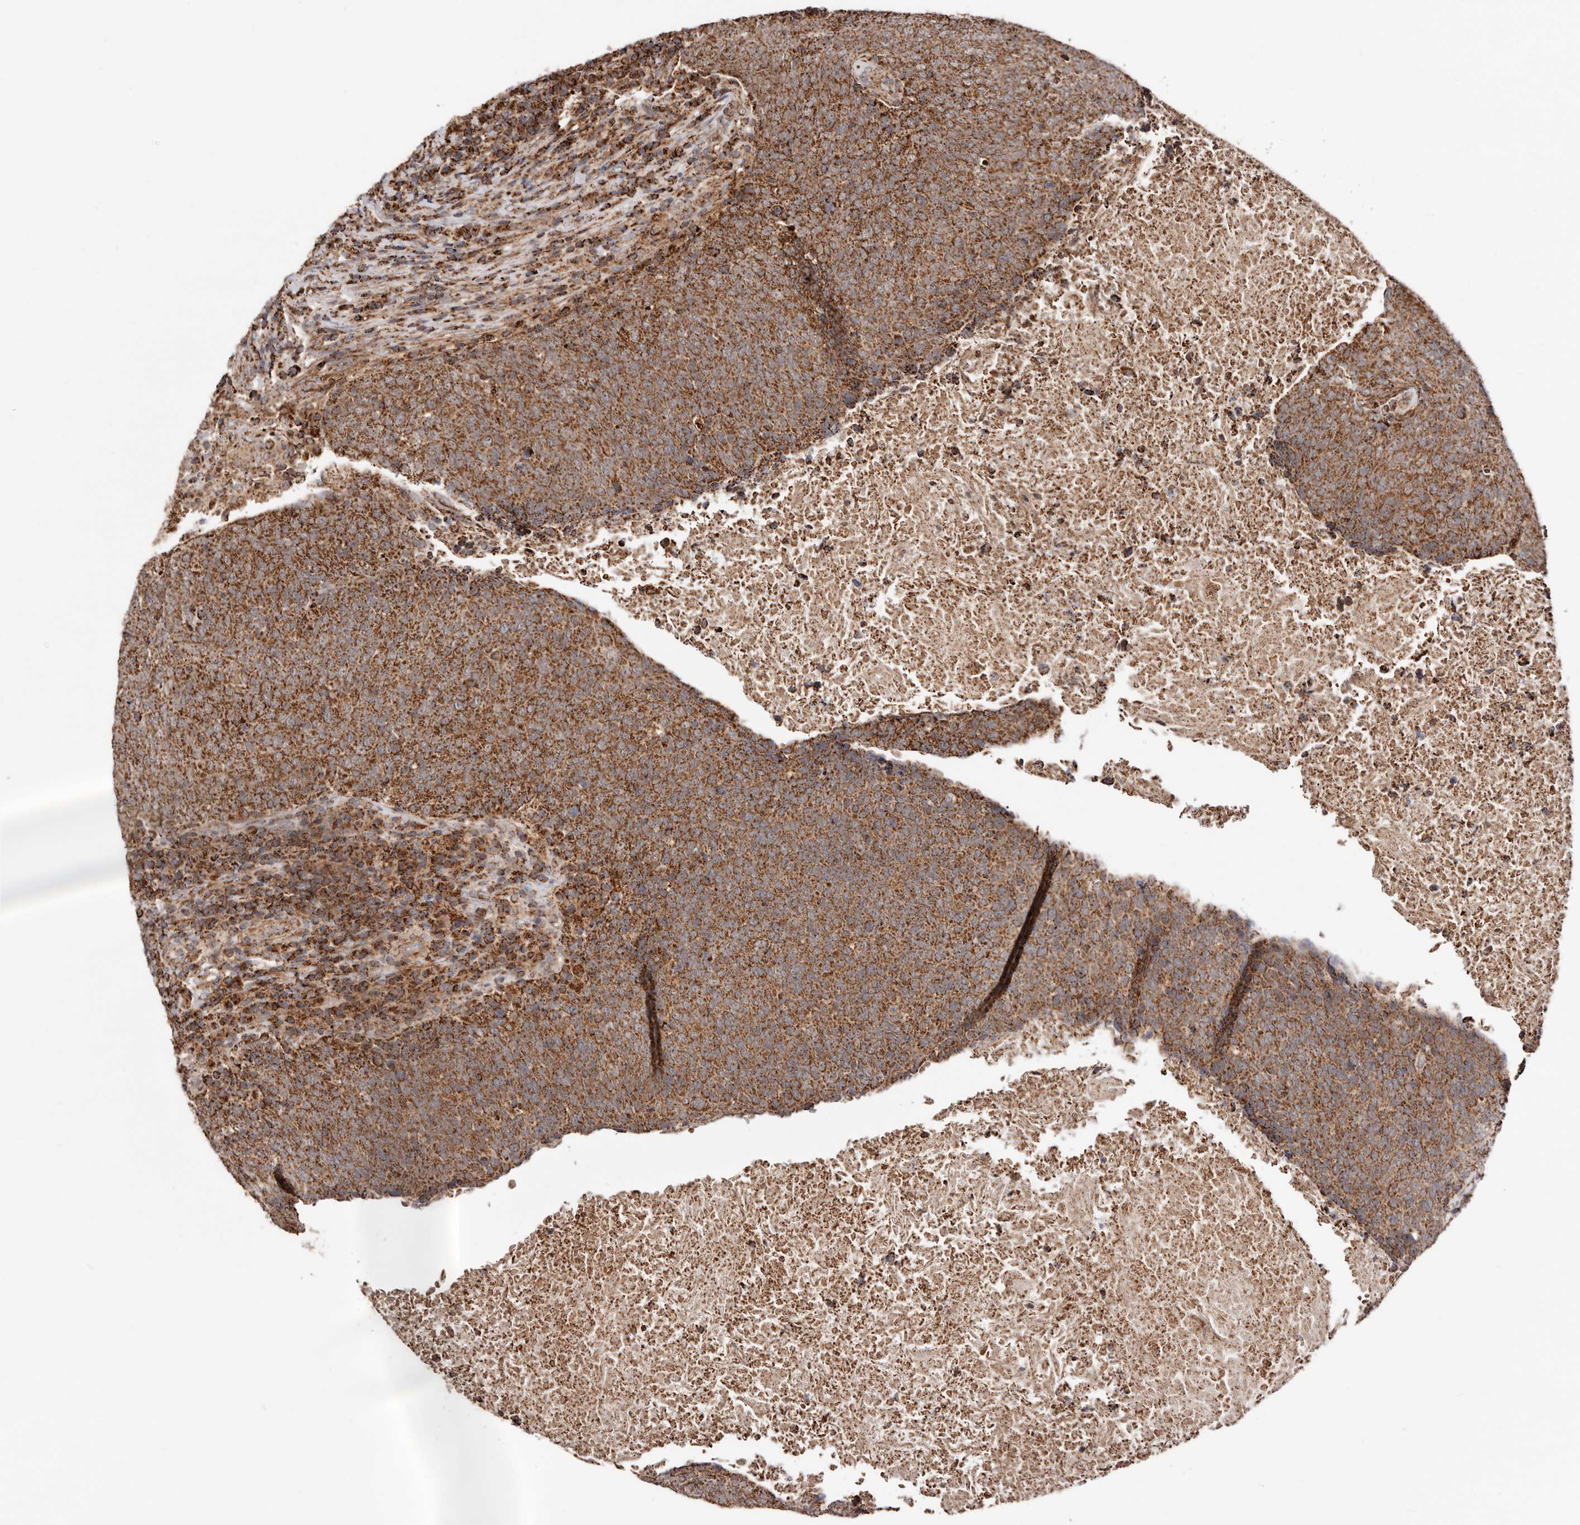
{"staining": {"intensity": "moderate", "quantity": ">75%", "location": "cytoplasmic/membranous"}, "tissue": "head and neck cancer", "cell_type": "Tumor cells", "image_type": "cancer", "snomed": [{"axis": "morphology", "description": "Squamous cell carcinoma, NOS"}, {"axis": "morphology", "description": "Squamous cell carcinoma, metastatic, NOS"}, {"axis": "topography", "description": "Lymph node"}, {"axis": "topography", "description": "Head-Neck"}], "caption": "Approximately >75% of tumor cells in head and neck cancer show moderate cytoplasmic/membranous protein positivity as visualized by brown immunohistochemical staining.", "gene": "PRKACB", "patient": {"sex": "male", "age": 62}}